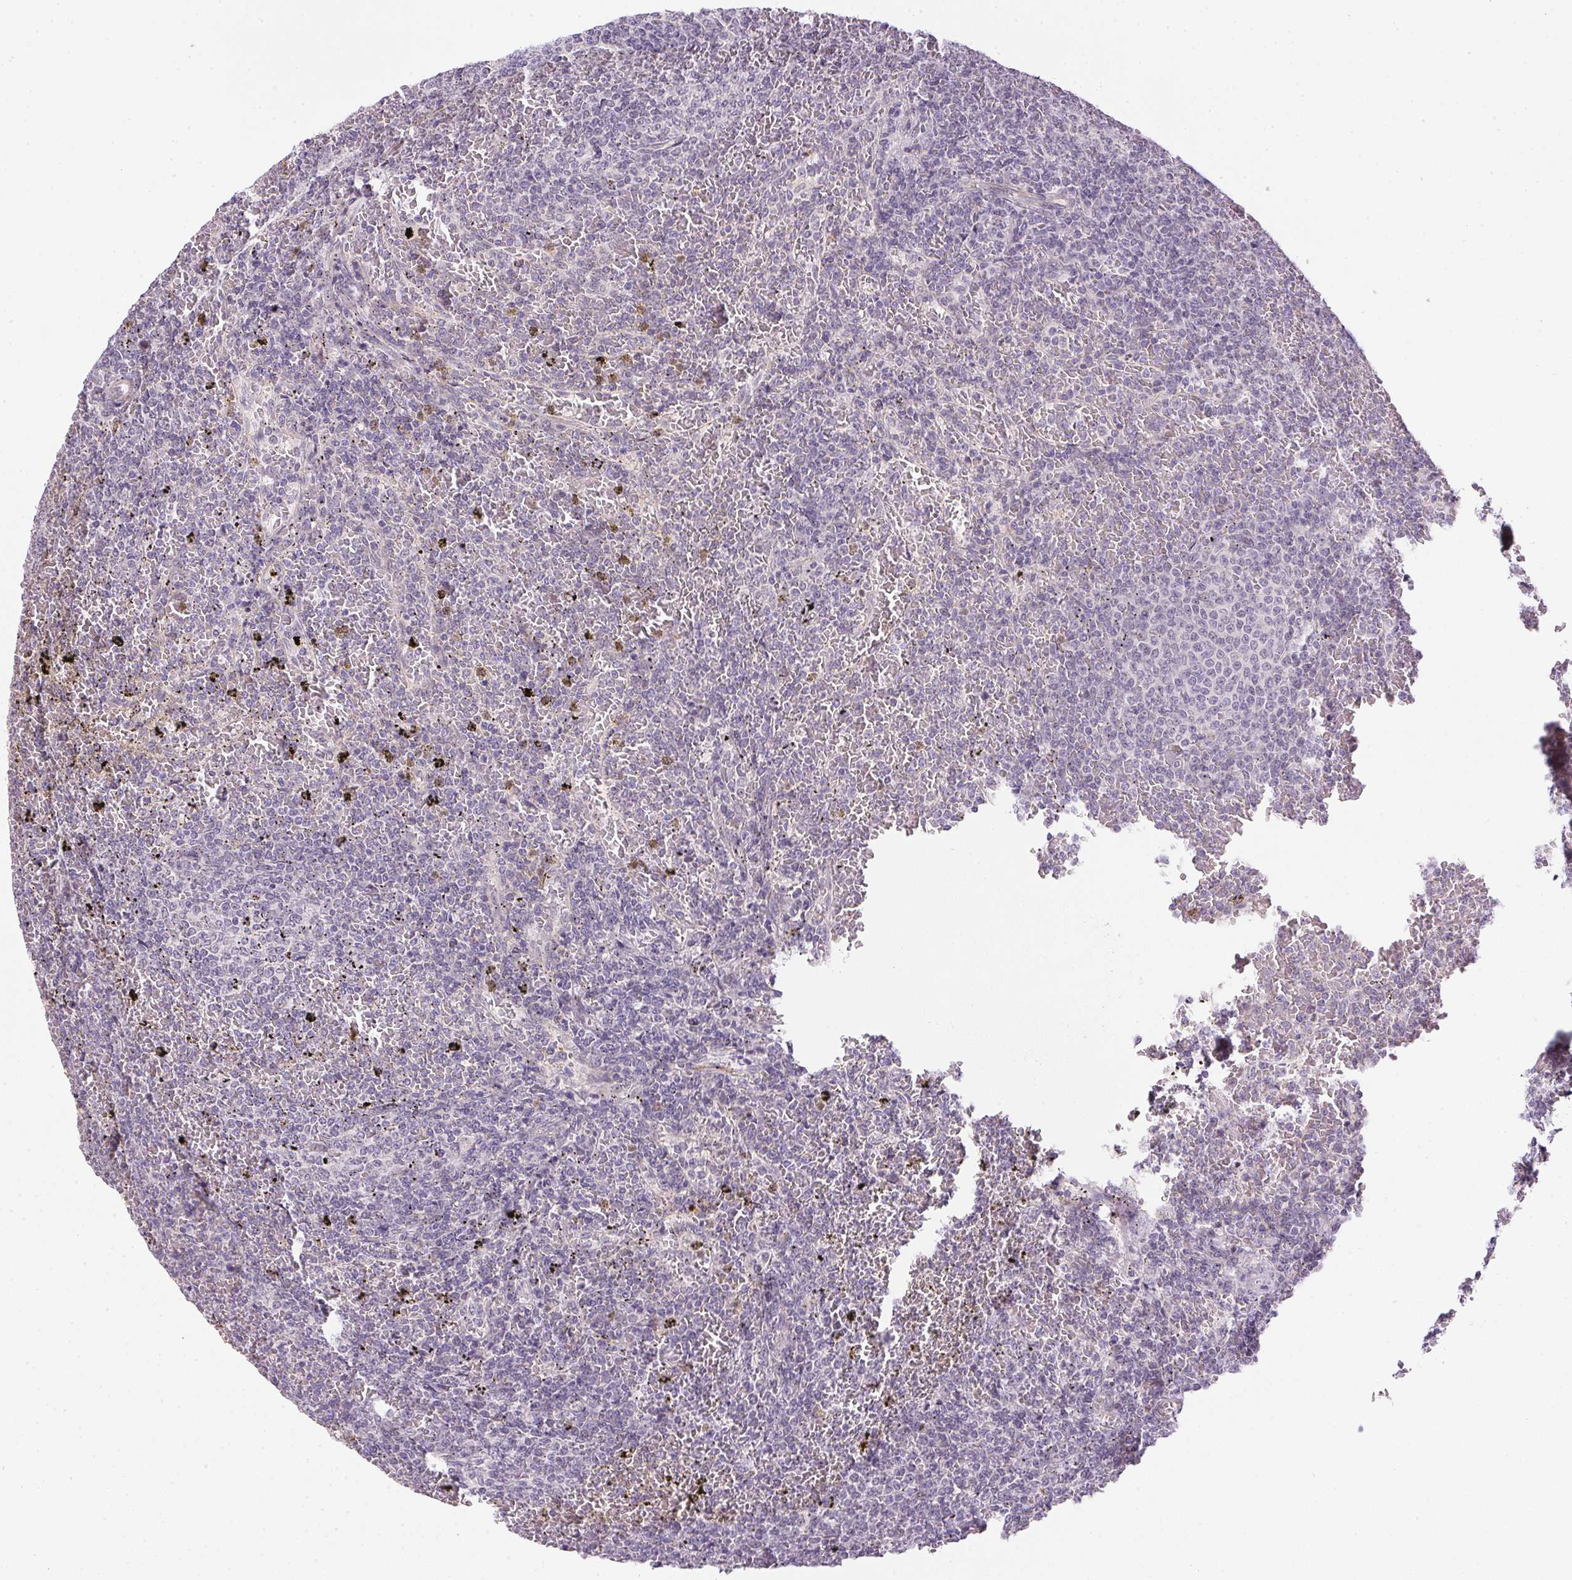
{"staining": {"intensity": "negative", "quantity": "none", "location": "none"}, "tissue": "lymphoma", "cell_type": "Tumor cells", "image_type": "cancer", "snomed": [{"axis": "morphology", "description": "Malignant lymphoma, non-Hodgkin's type, Low grade"}, {"axis": "topography", "description": "Spleen"}], "caption": "Tumor cells are negative for protein expression in human malignant lymphoma, non-Hodgkin's type (low-grade). Brightfield microscopy of IHC stained with DAB (brown) and hematoxylin (blue), captured at high magnification.", "gene": "CFAP92", "patient": {"sex": "female", "age": 77}}